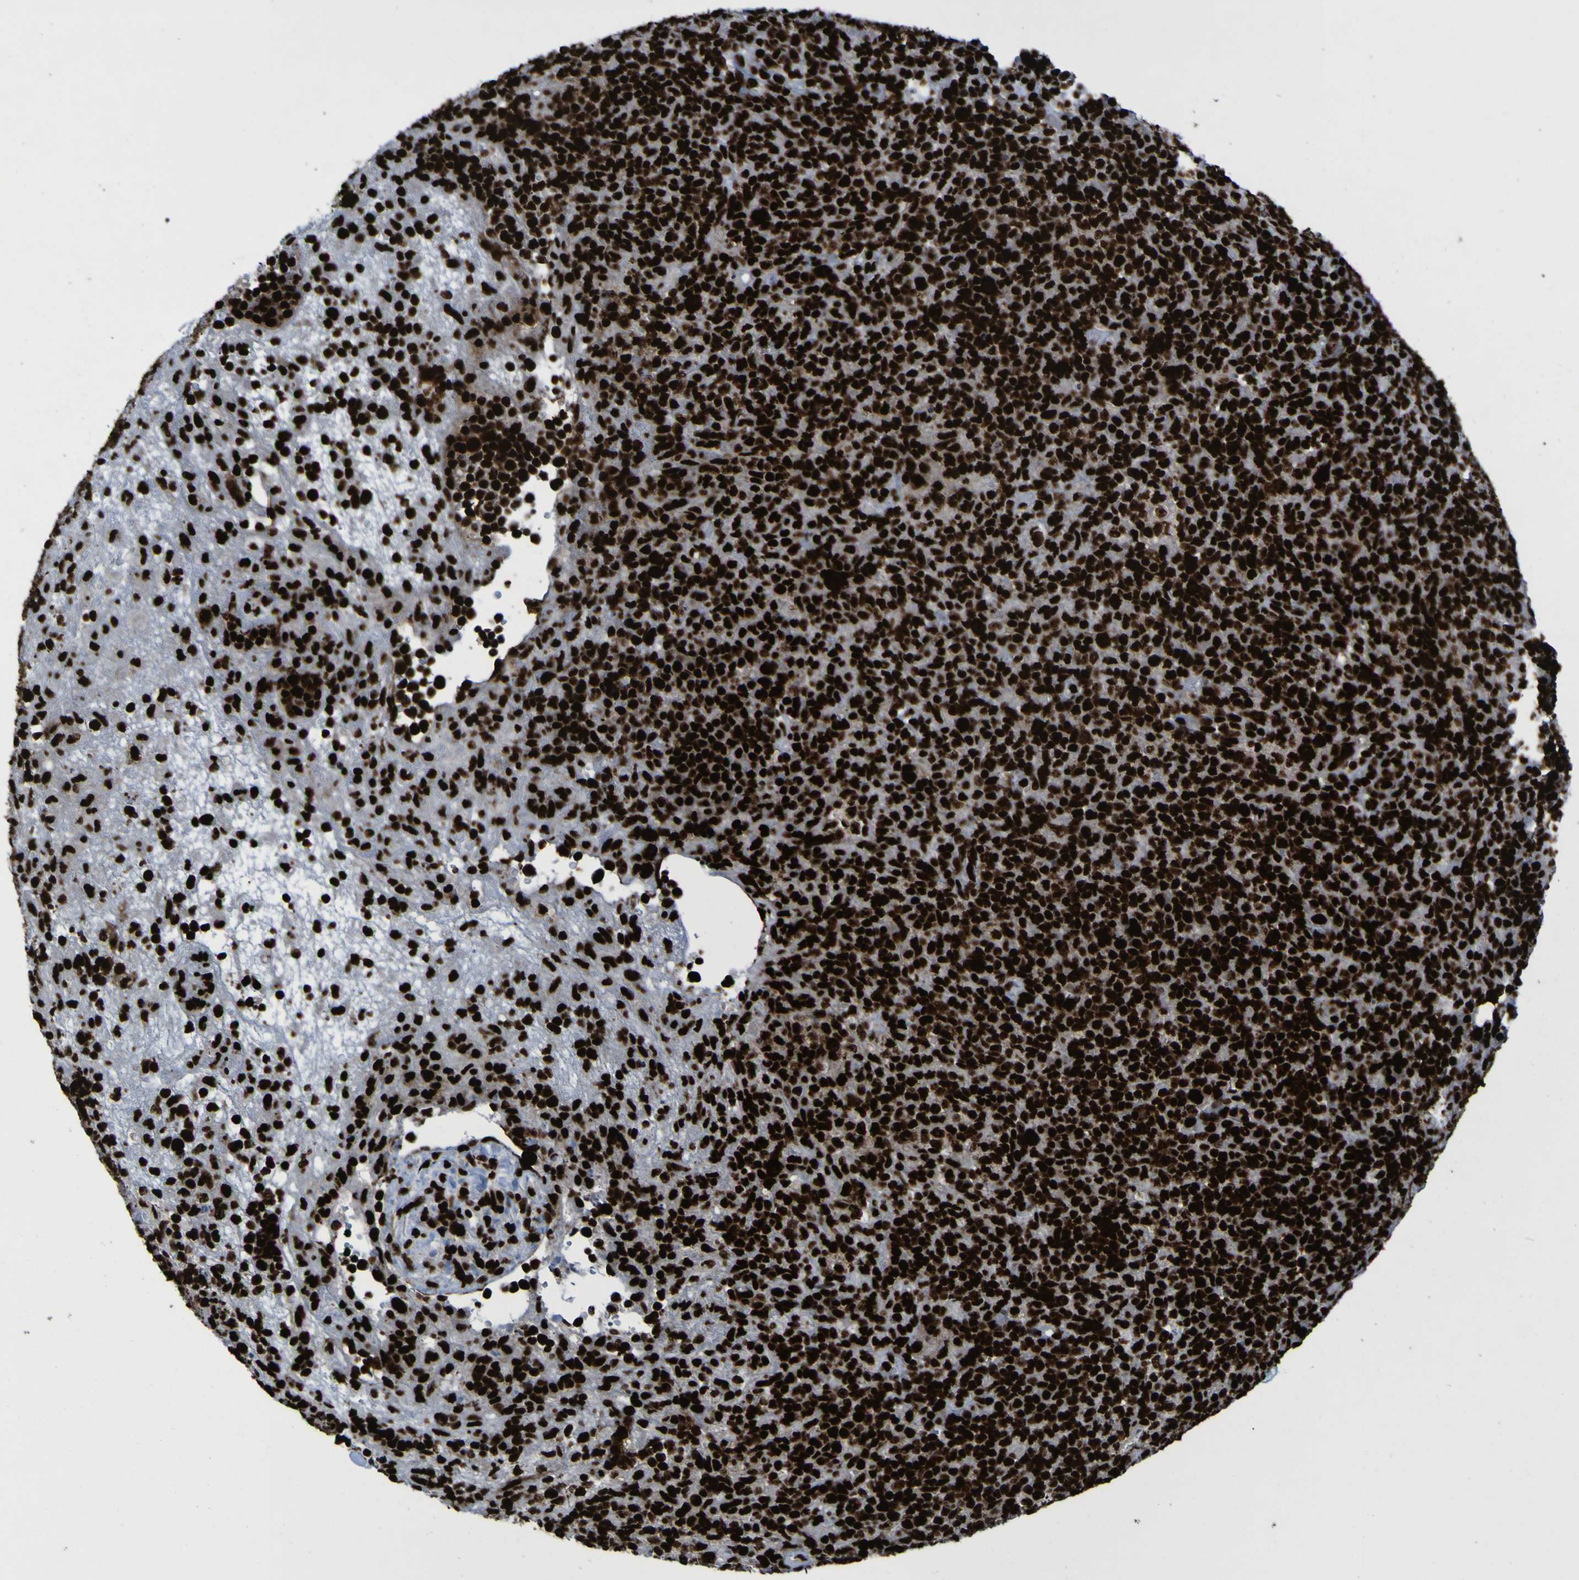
{"staining": {"intensity": "strong", "quantity": ">75%", "location": "nuclear"}, "tissue": "lymphoma", "cell_type": "Tumor cells", "image_type": "cancer", "snomed": [{"axis": "morphology", "description": "Malignant lymphoma, non-Hodgkin's type, High grade"}, {"axis": "topography", "description": "Lymph node"}], "caption": "This is an image of immunohistochemistry staining of high-grade malignant lymphoma, non-Hodgkin's type, which shows strong expression in the nuclear of tumor cells.", "gene": "NPM1", "patient": {"sex": "female", "age": 76}}